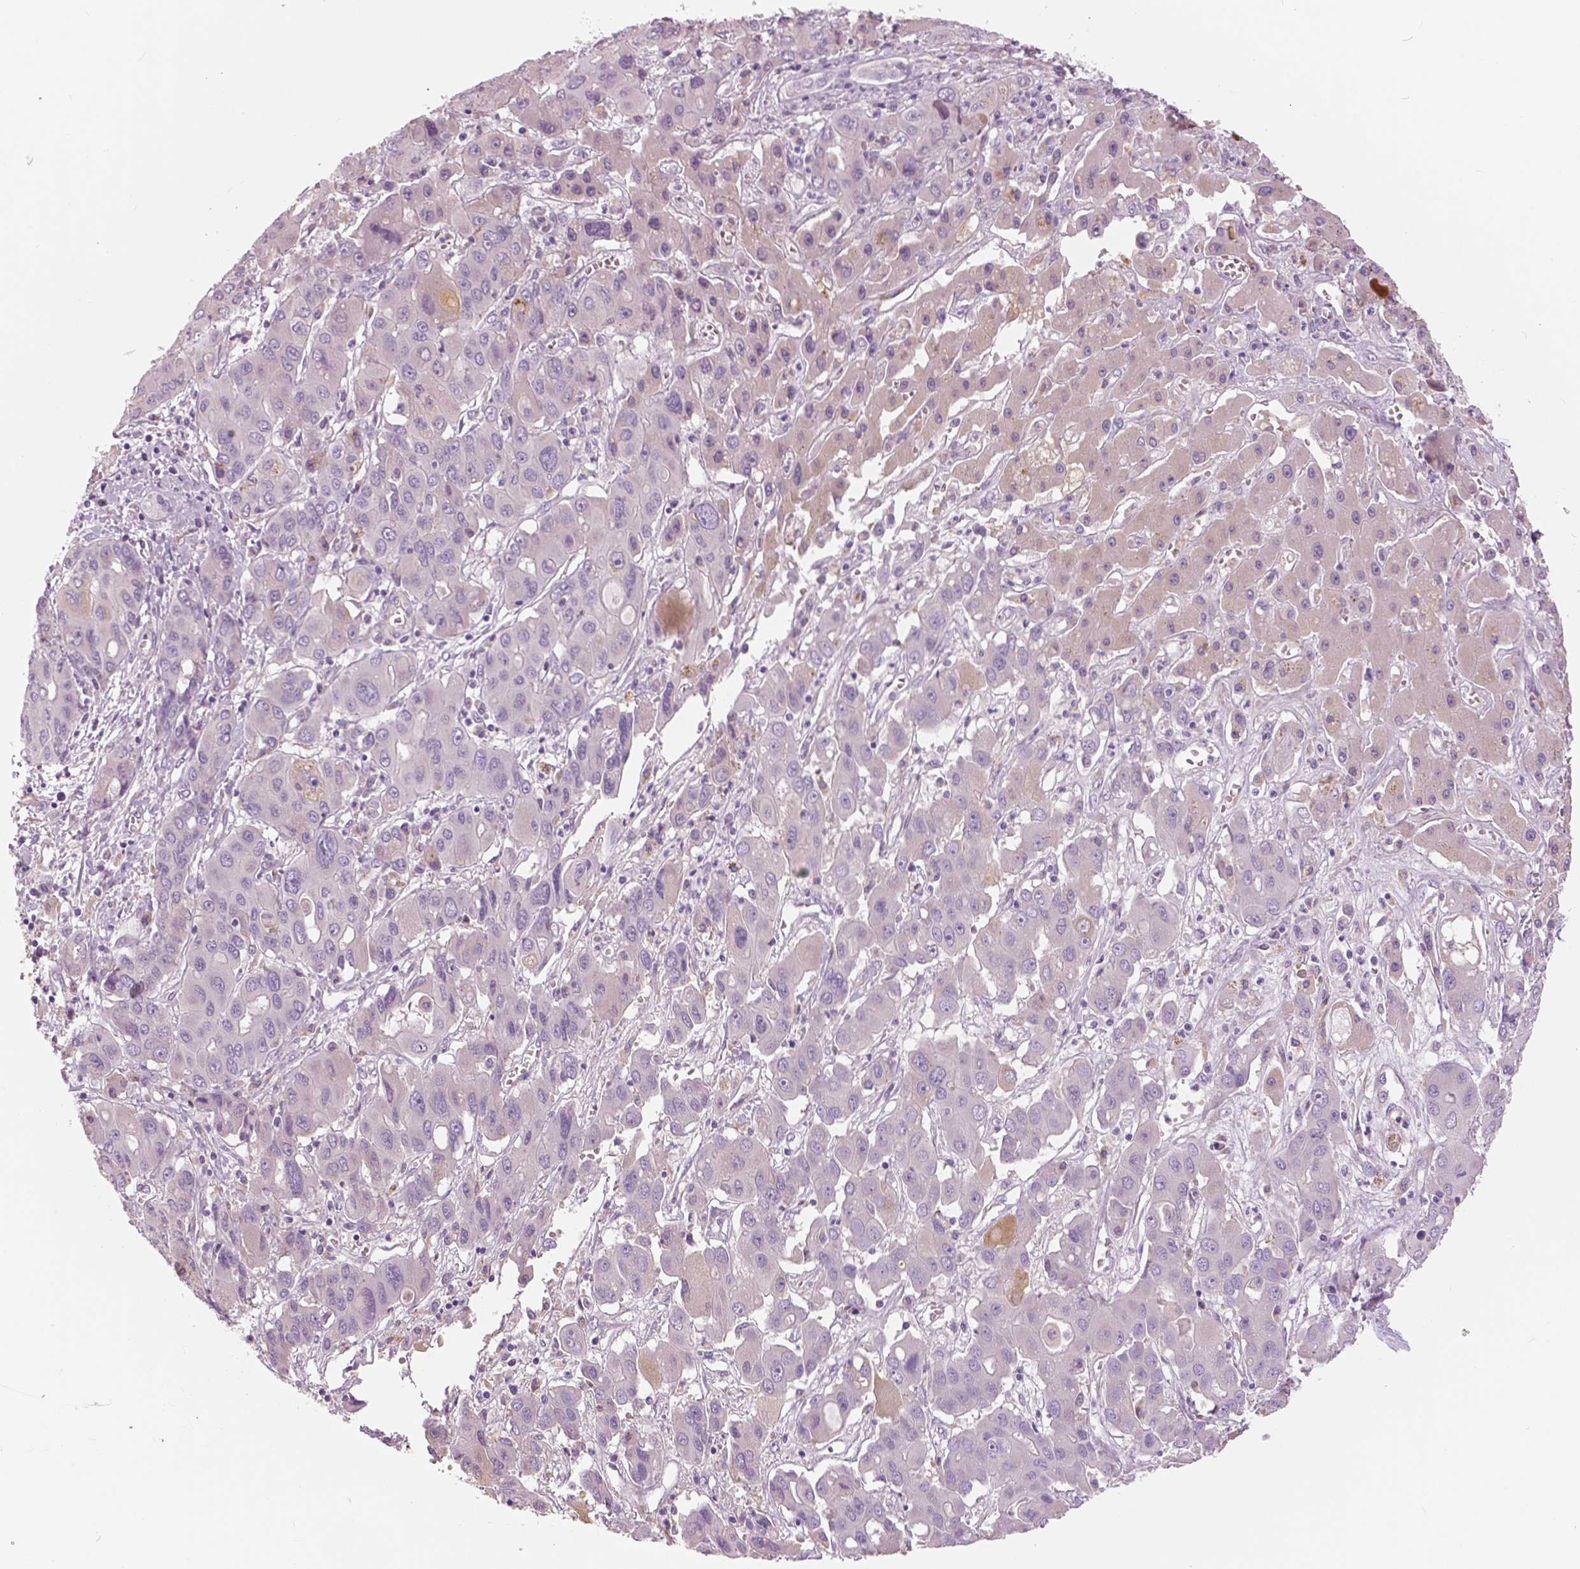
{"staining": {"intensity": "negative", "quantity": "none", "location": "none"}, "tissue": "liver cancer", "cell_type": "Tumor cells", "image_type": "cancer", "snomed": [{"axis": "morphology", "description": "Cholangiocarcinoma"}, {"axis": "topography", "description": "Liver"}], "caption": "The image reveals no significant staining in tumor cells of liver cancer. The staining was performed using DAB (3,3'-diaminobenzidine) to visualize the protein expression in brown, while the nuclei were stained in blue with hematoxylin (Magnification: 20x).", "gene": "SERPINI1", "patient": {"sex": "male", "age": 67}}